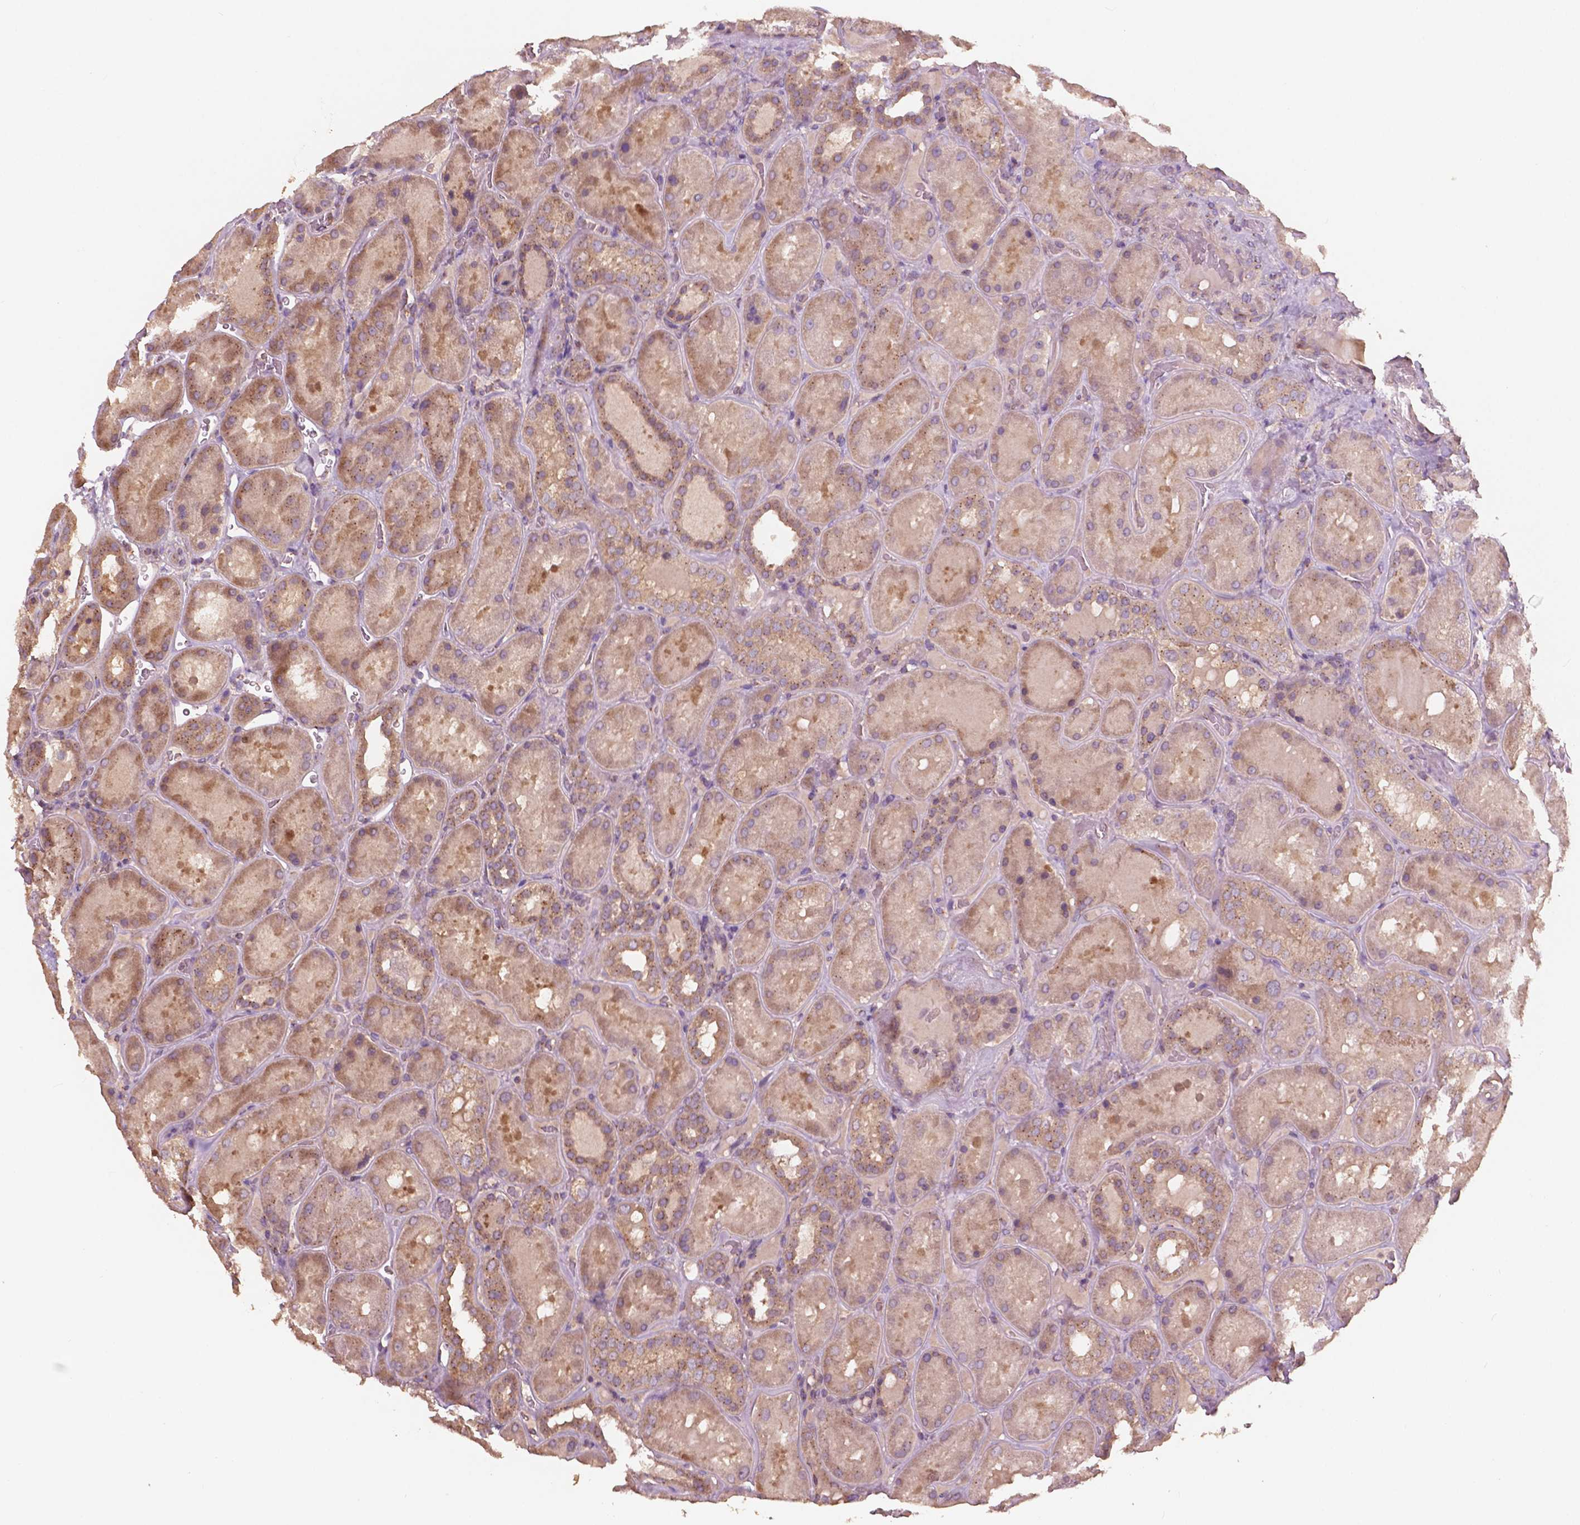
{"staining": {"intensity": "negative", "quantity": "none", "location": "none"}, "tissue": "kidney", "cell_type": "Cells in glomeruli", "image_type": "normal", "snomed": [{"axis": "morphology", "description": "Normal tissue, NOS"}, {"axis": "topography", "description": "Kidney"}], "caption": "Immunohistochemistry (IHC) micrograph of benign kidney: kidney stained with DAB exhibits no significant protein expression in cells in glomeruli.", "gene": "CHPT1", "patient": {"sex": "male", "age": 73}}